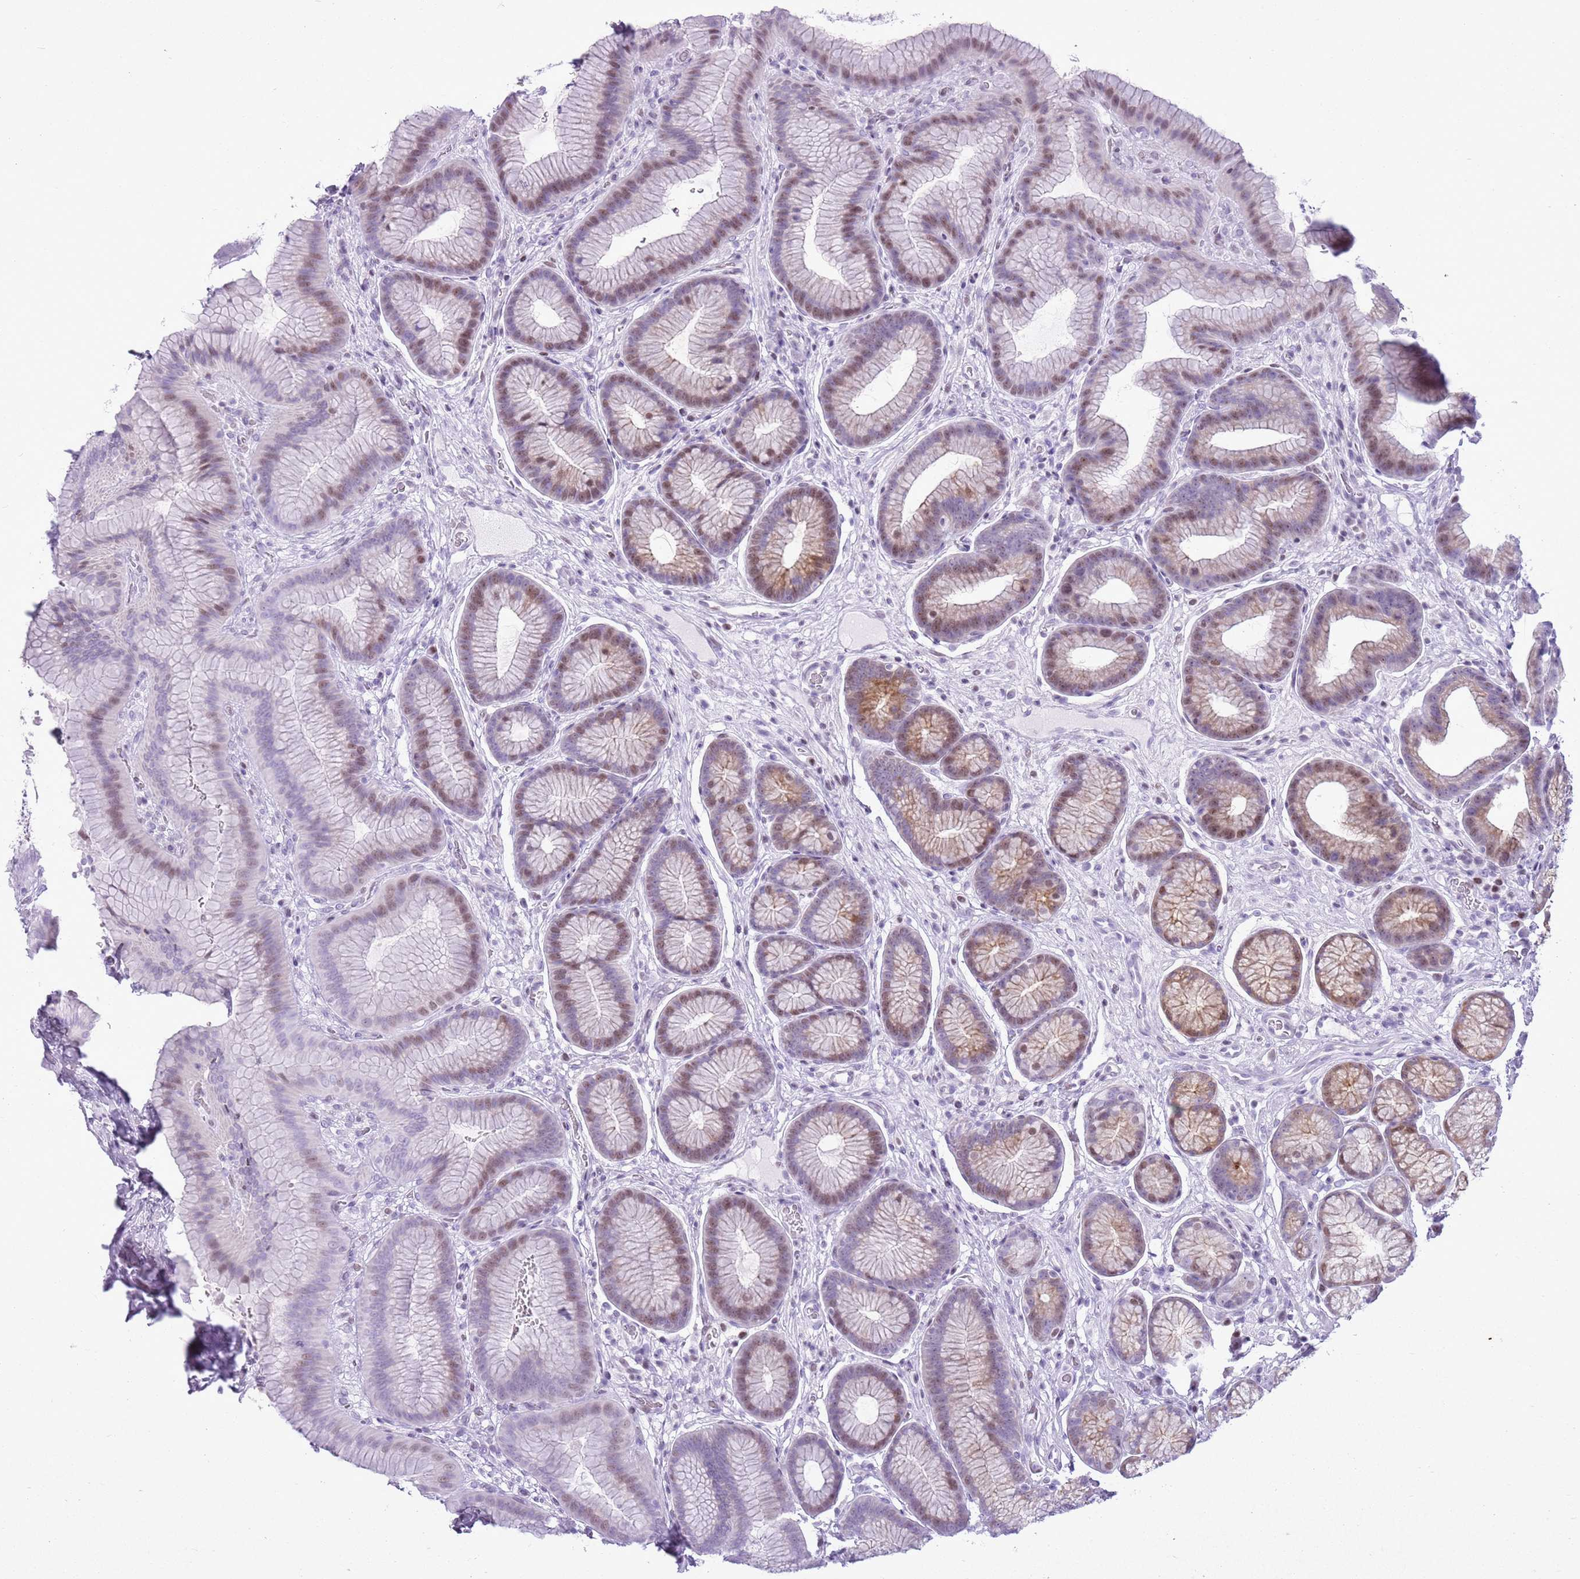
{"staining": {"intensity": "moderate", "quantity": "<25%", "location": "cytoplasmic/membranous,nuclear"}, "tissue": "stomach", "cell_type": "Glandular cells", "image_type": "normal", "snomed": [{"axis": "morphology", "description": "Normal tissue, NOS"}, {"axis": "topography", "description": "Stomach"}], "caption": "IHC of unremarkable human stomach displays low levels of moderate cytoplasmic/membranous,nuclear staining in approximately <25% of glandular cells.", "gene": "ASIP", "patient": {"sex": "male", "age": 42}}